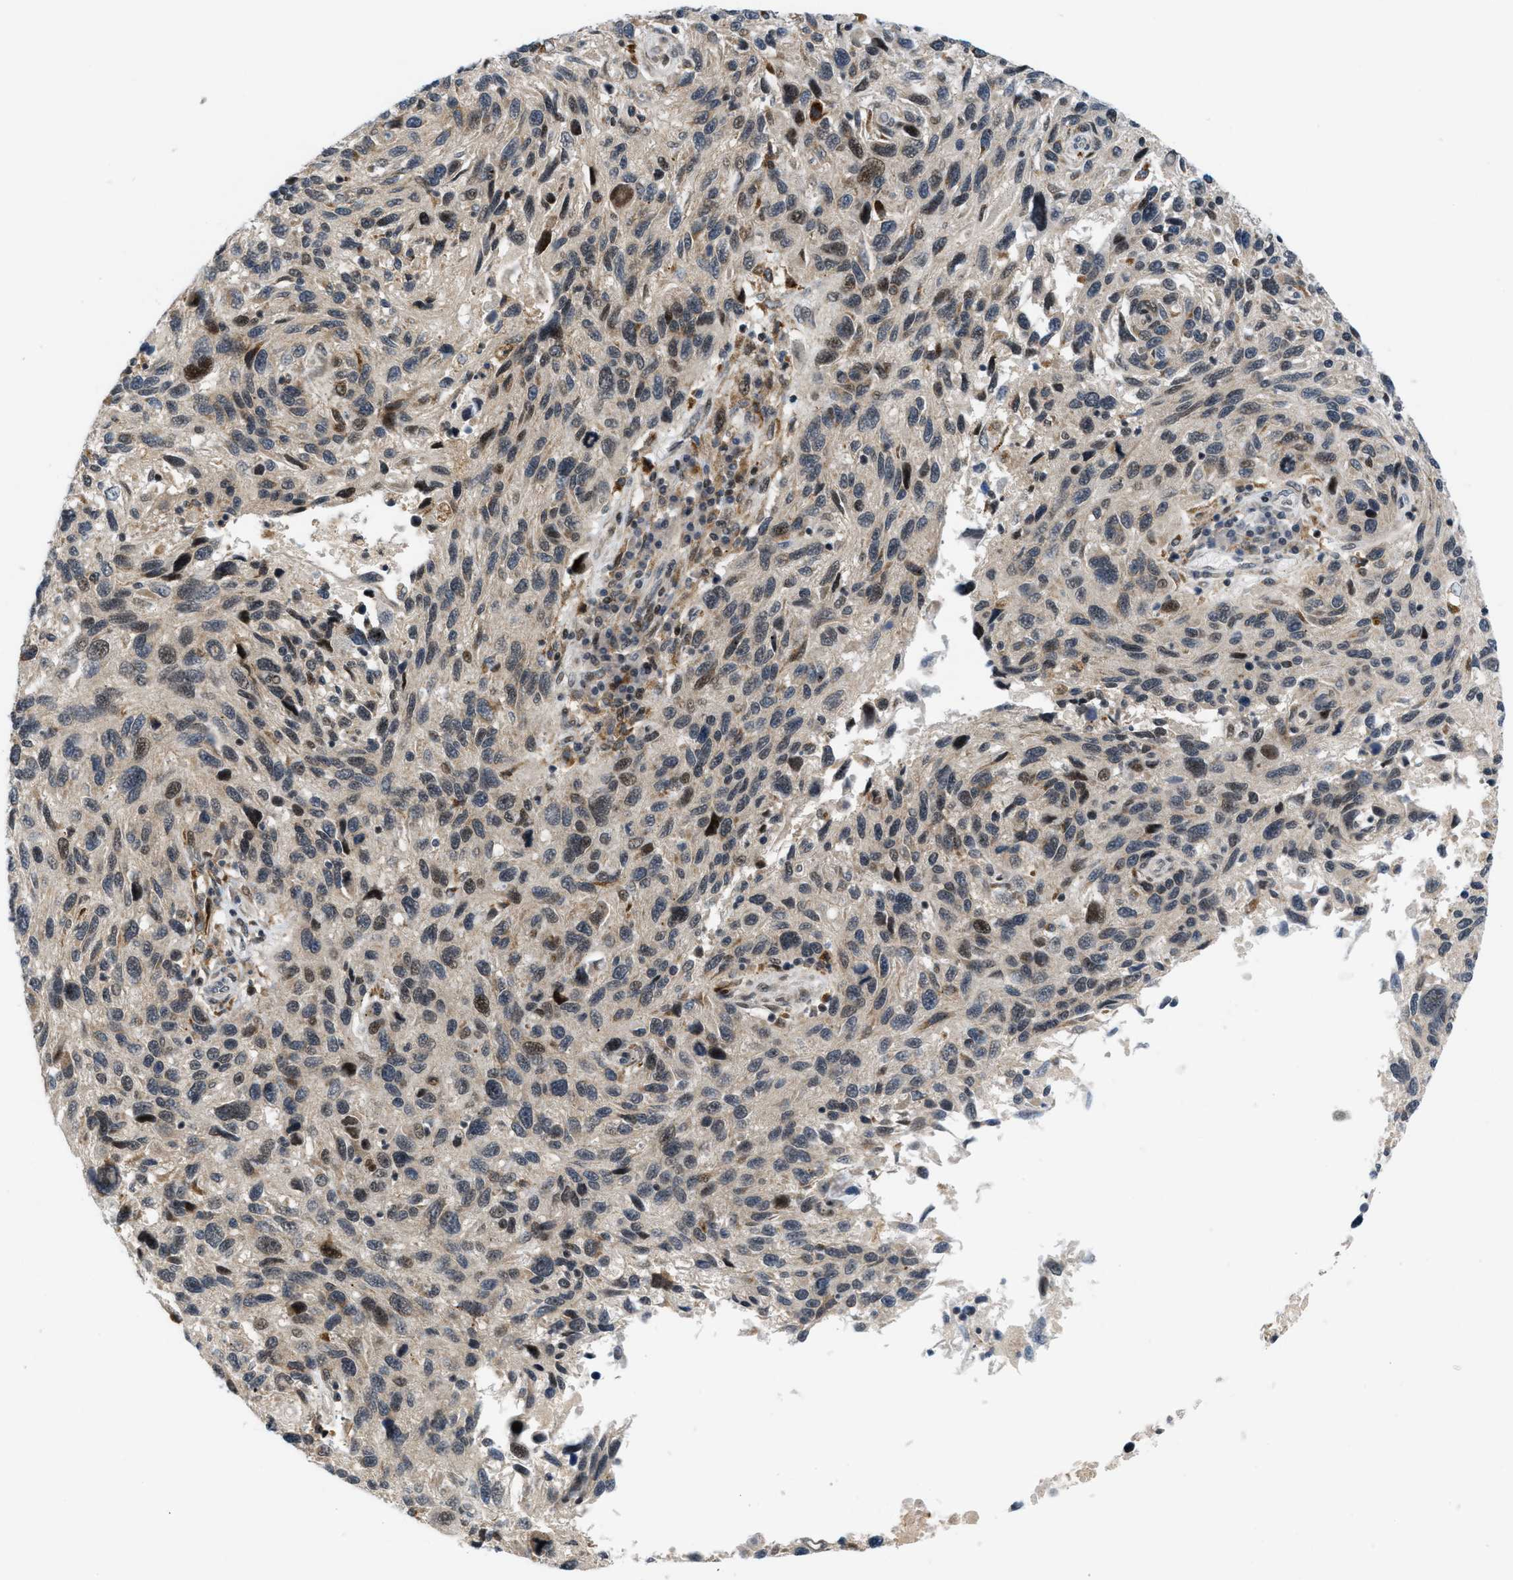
{"staining": {"intensity": "moderate", "quantity": "25%-75%", "location": "nuclear"}, "tissue": "melanoma", "cell_type": "Tumor cells", "image_type": "cancer", "snomed": [{"axis": "morphology", "description": "Malignant melanoma, NOS"}, {"axis": "topography", "description": "Skin"}], "caption": "Malignant melanoma stained for a protein (brown) shows moderate nuclear positive positivity in approximately 25%-75% of tumor cells.", "gene": "ING1", "patient": {"sex": "male", "age": 53}}